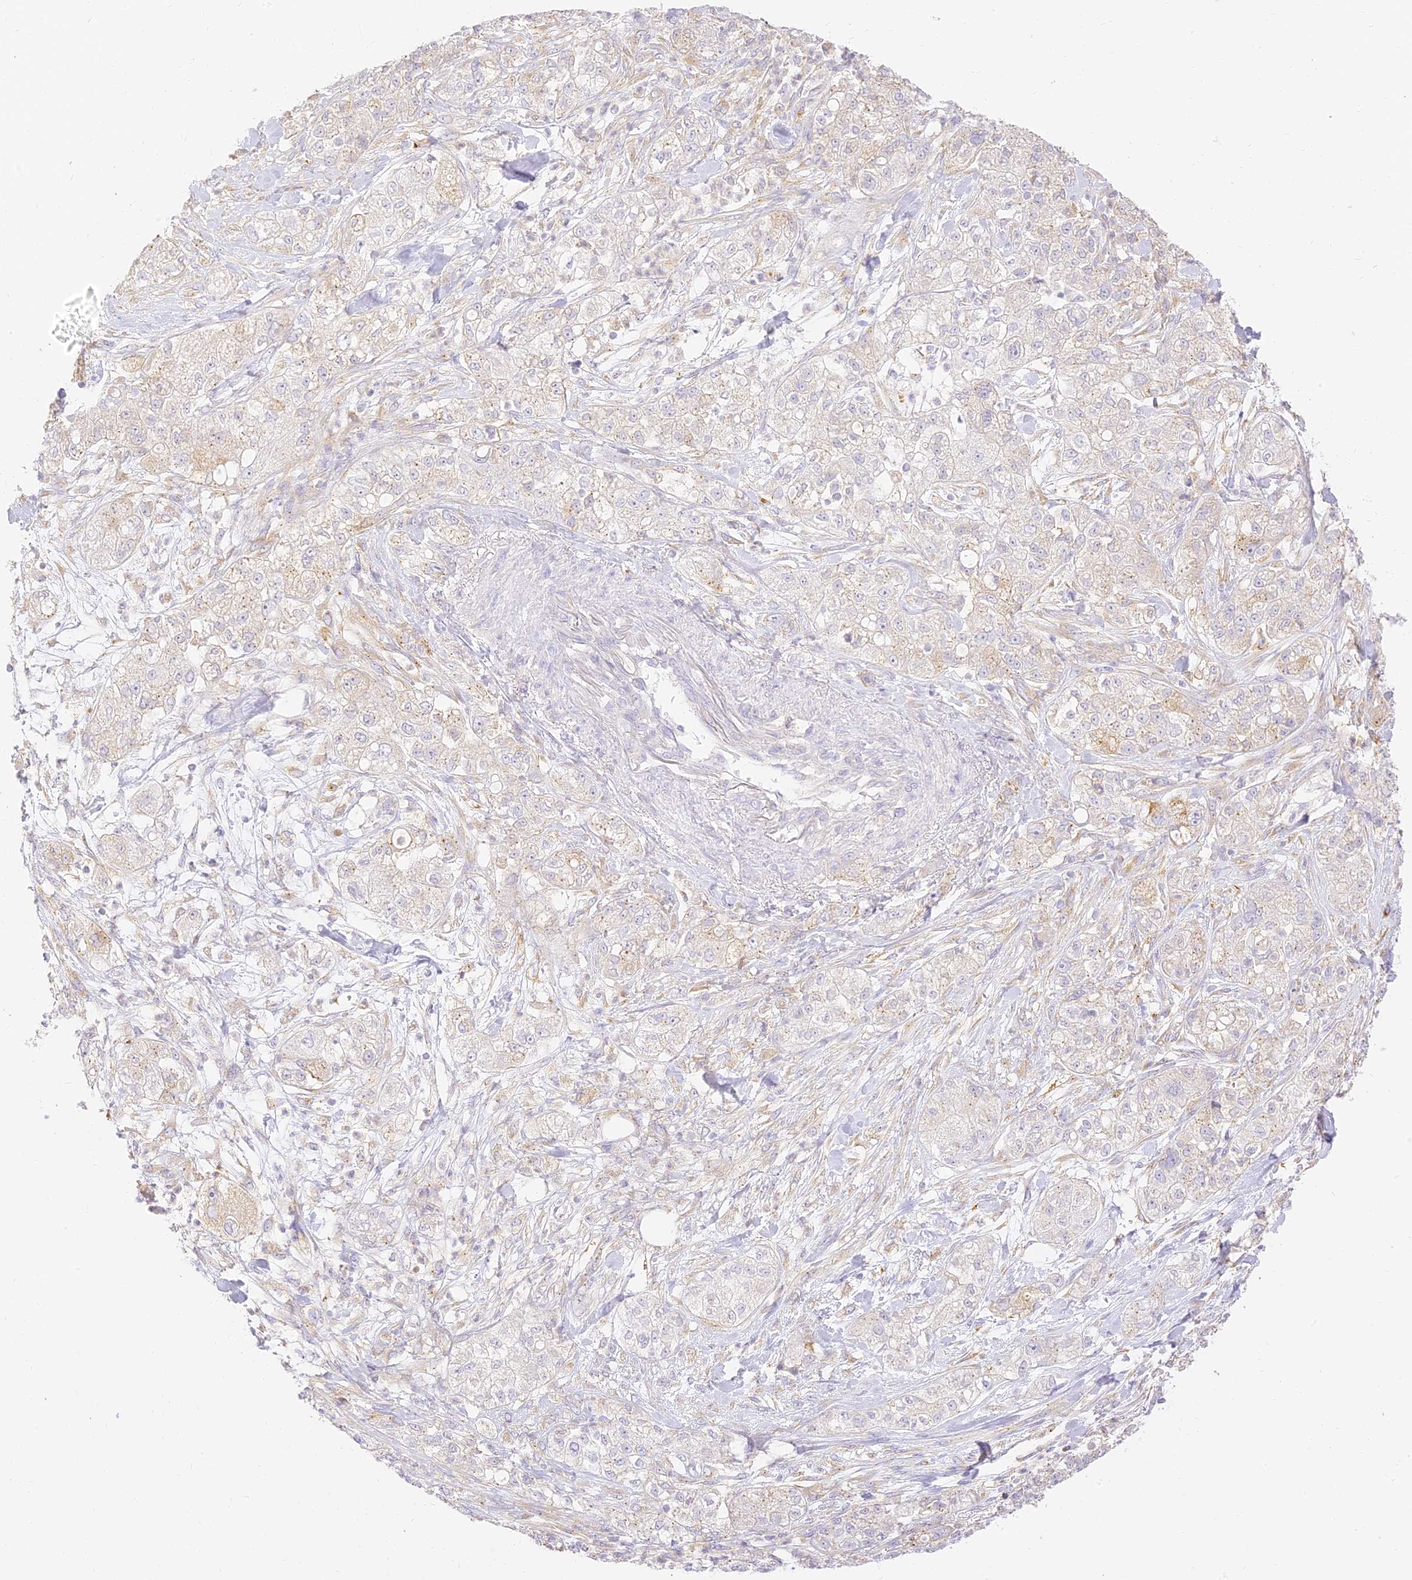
{"staining": {"intensity": "weak", "quantity": "<25%", "location": "cytoplasmic/membranous"}, "tissue": "pancreatic cancer", "cell_type": "Tumor cells", "image_type": "cancer", "snomed": [{"axis": "morphology", "description": "Adenocarcinoma, NOS"}, {"axis": "topography", "description": "Pancreas"}], "caption": "IHC histopathology image of pancreatic adenocarcinoma stained for a protein (brown), which shows no expression in tumor cells.", "gene": "SEC13", "patient": {"sex": "female", "age": 78}}